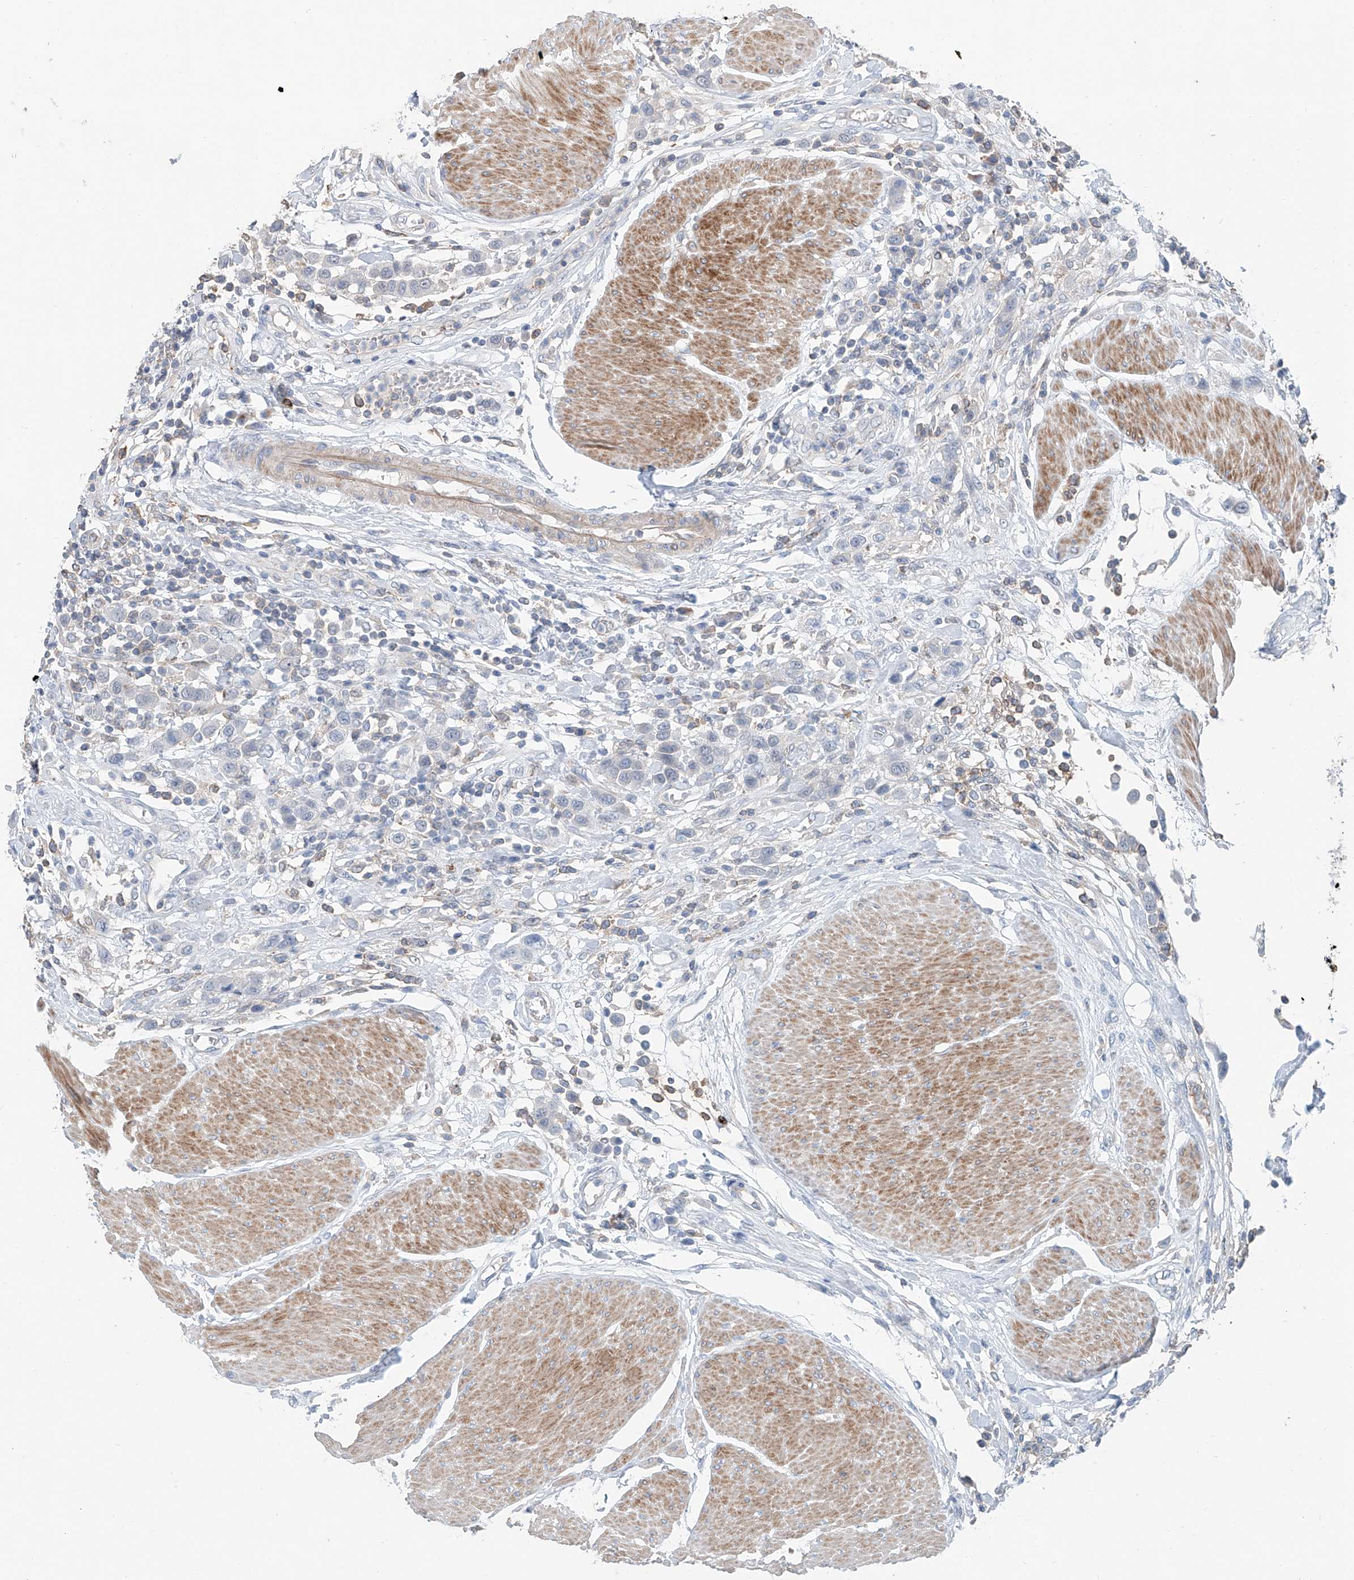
{"staining": {"intensity": "negative", "quantity": "none", "location": "none"}, "tissue": "urothelial cancer", "cell_type": "Tumor cells", "image_type": "cancer", "snomed": [{"axis": "morphology", "description": "Urothelial carcinoma, High grade"}, {"axis": "topography", "description": "Urinary bladder"}], "caption": "Immunohistochemical staining of human urothelial cancer reveals no significant staining in tumor cells.", "gene": "ANKRD34A", "patient": {"sex": "male", "age": 50}}